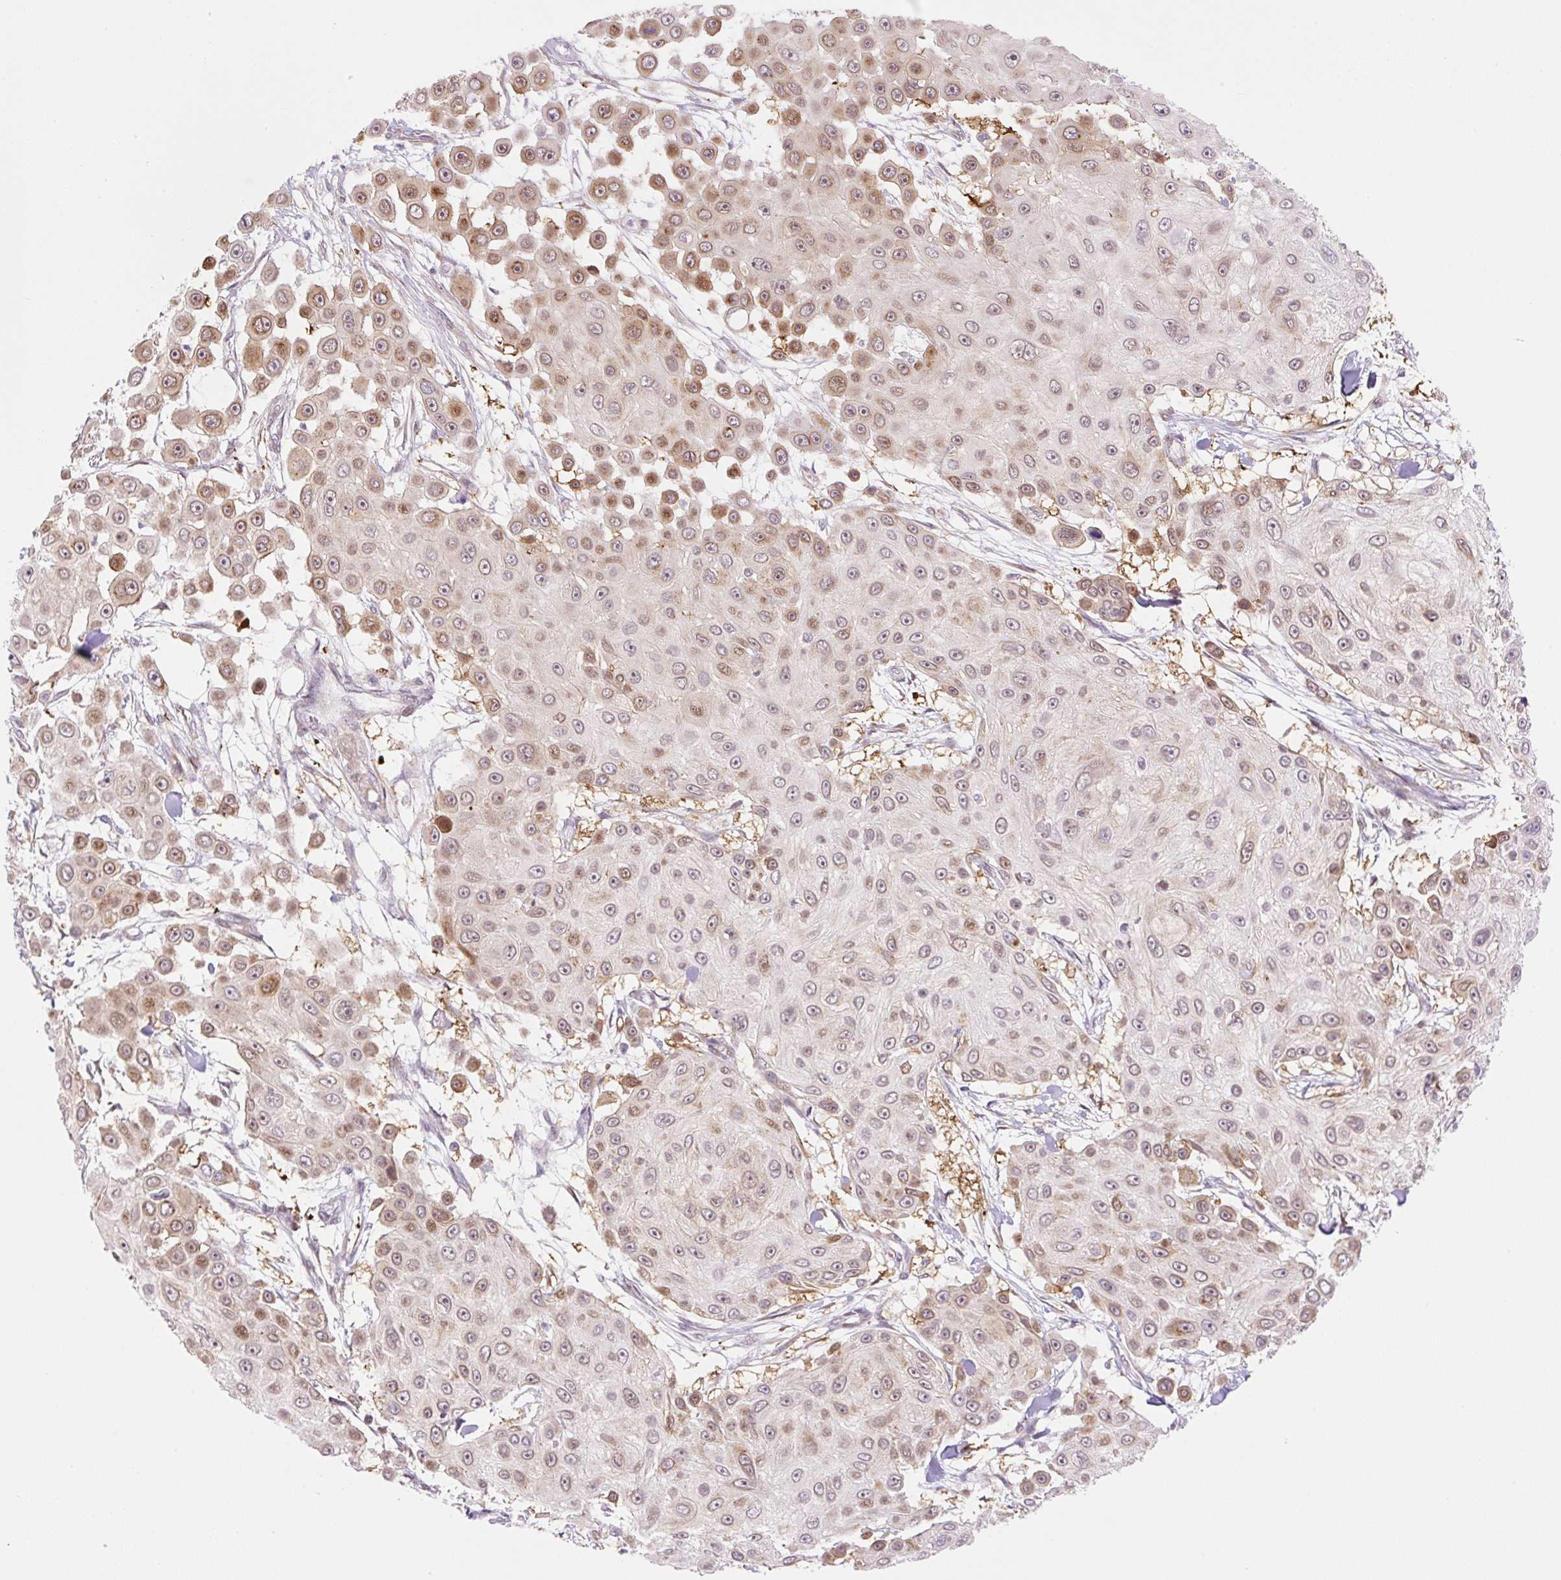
{"staining": {"intensity": "moderate", "quantity": ">75%", "location": "cytoplasmic/membranous,nuclear"}, "tissue": "skin cancer", "cell_type": "Tumor cells", "image_type": "cancer", "snomed": [{"axis": "morphology", "description": "Squamous cell carcinoma, NOS"}, {"axis": "topography", "description": "Skin"}], "caption": "Immunohistochemistry of human skin squamous cell carcinoma displays medium levels of moderate cytoplasmic/membranous and nuclear expression in about >75% of tumor cells.", "gene": "ZFP41", "patient": {"sex": "male", "age": 67}}